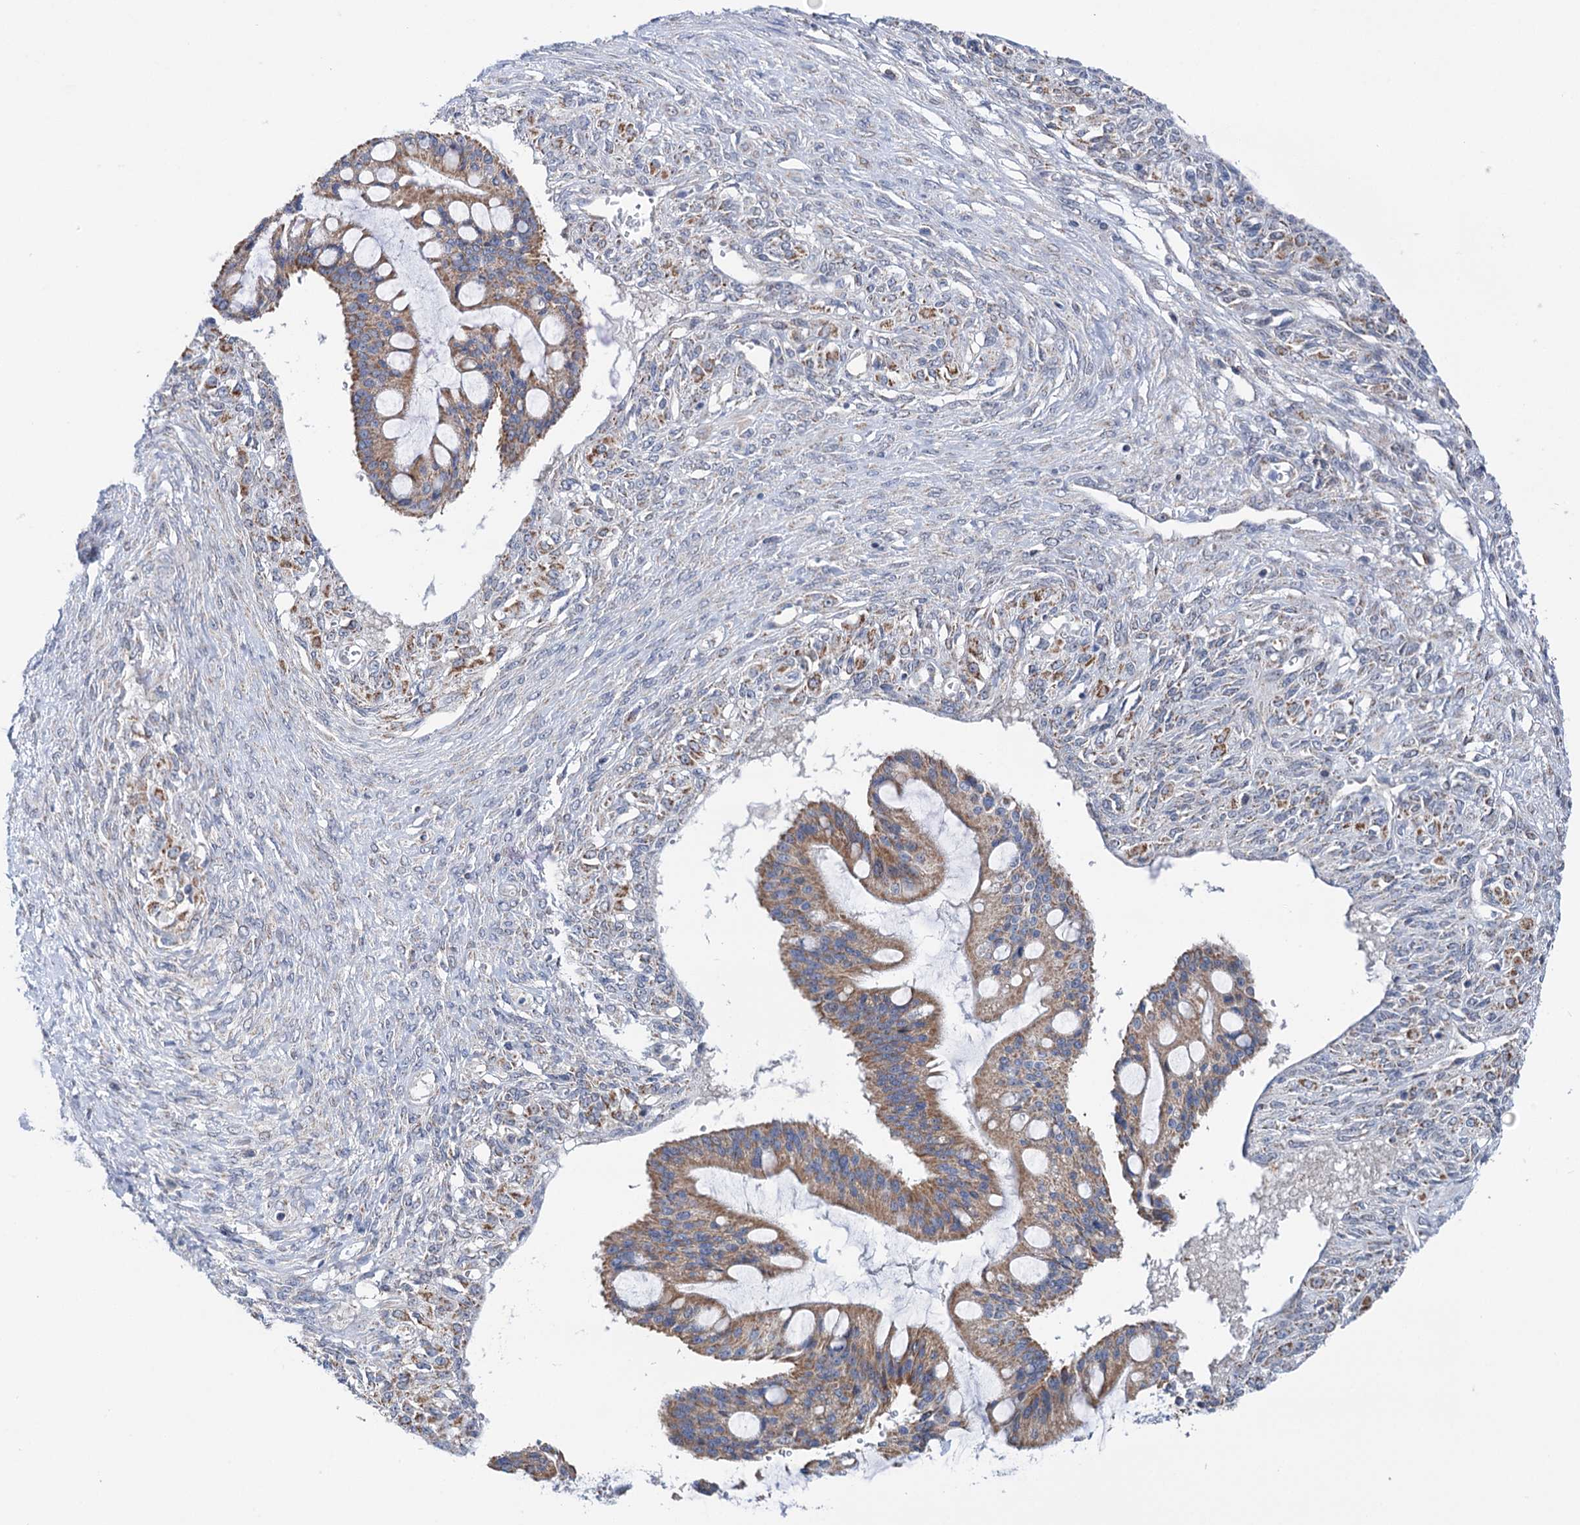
{"staining": {"intensity": "moderate", "quantity": ">75%", "location": "cytoplasmic/membranous"}, "tissue": "ovarian cancer", "cell_type": "Tumor cells", "image_type": "cancer", "snomed": [{"axis": "morphology", "description": "Cystadenocarcinoma, mucinous, NOS"}, {"axis": "topography", "description": "Ovary"}], "caption": "A brown stain highlights moderate cytoplasmic/membranous expression of a protein in mucinous cystadenocarcinoma (ovarian) tumor cells.", "gene": "SUCLA2", "patient": {"sex": "female", "age": 73}}